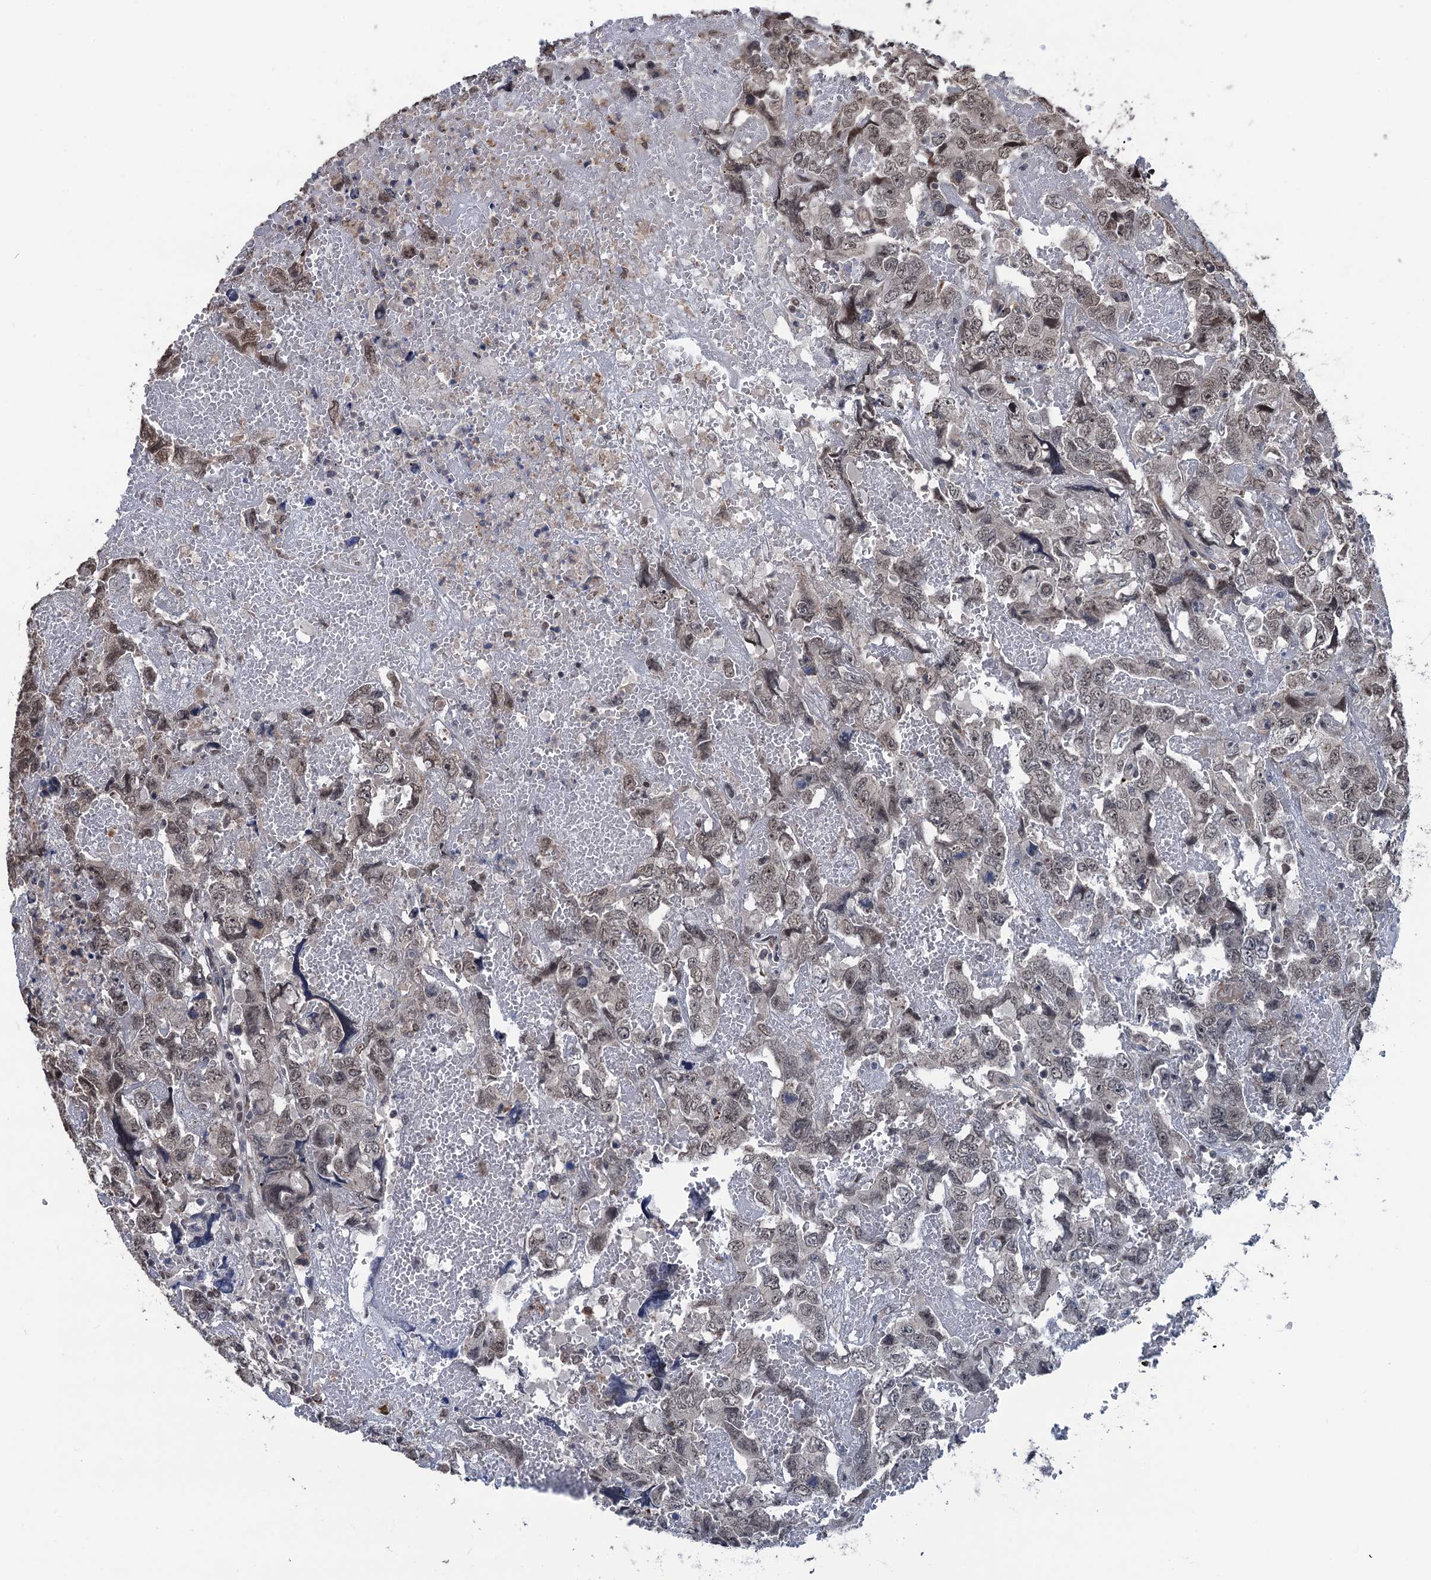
{"staining": {"intensity": "weak", "quantity": "<25%", "location": "nuclear"}, "tissue": "testis cancer", "cell_type": "Tumor cells", "image_type": "cancer", "snomed": [{"axis": "morphology", "description": "Carcinoma, Embryonal, NOS"}, {"axis": "topography", "description": "Testis"}], "caption": "Human testis embryonal carcinoma stained for a protein using immunohistochemistry (IHC) reveals no expression in tumor cells.", "gene": "RASSF4", "patient": {"sex": "male", "age": 45}}